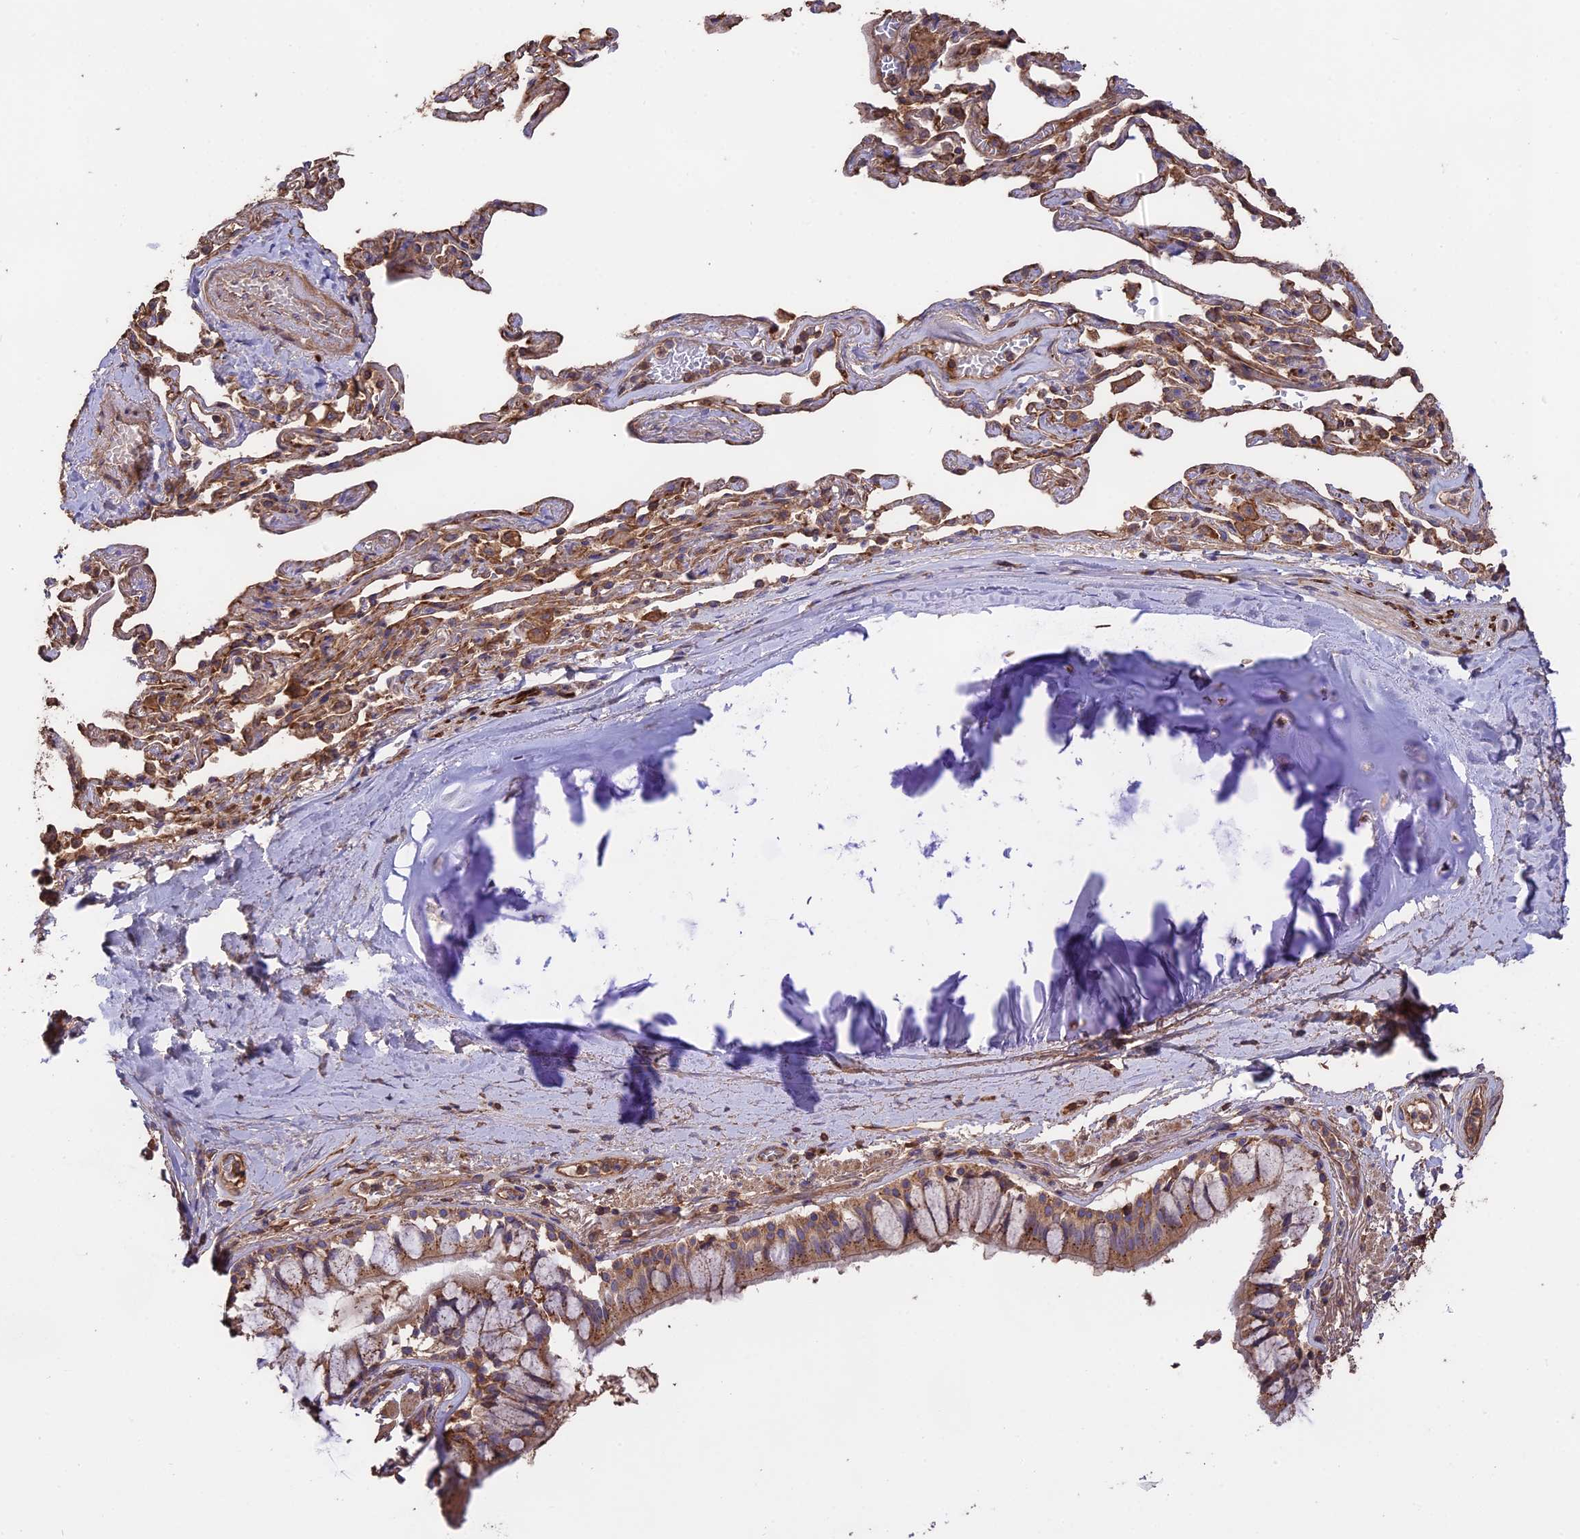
{"staining": {"intensity": "moderate", "quantity": ">75%", "location": "cytoplasmic/membranous"}, "tissue": "bronchus", "cell_type": "Respiratory epithelial cells", "image_type": "normal", "snomed": [{"axis": "morphology", "description": "Normal tissue, NOS"}, {"axis": "topography", "description": "Cartilage tissue"}], "caption": "Respiratory epithelial cells exhibit medium levels of moderate cytoplasmic/membranous staining in about >75% of cells in normal bronchus.", "gene": "NUDT8", "patient": {"sex": "male", "age": 63}}